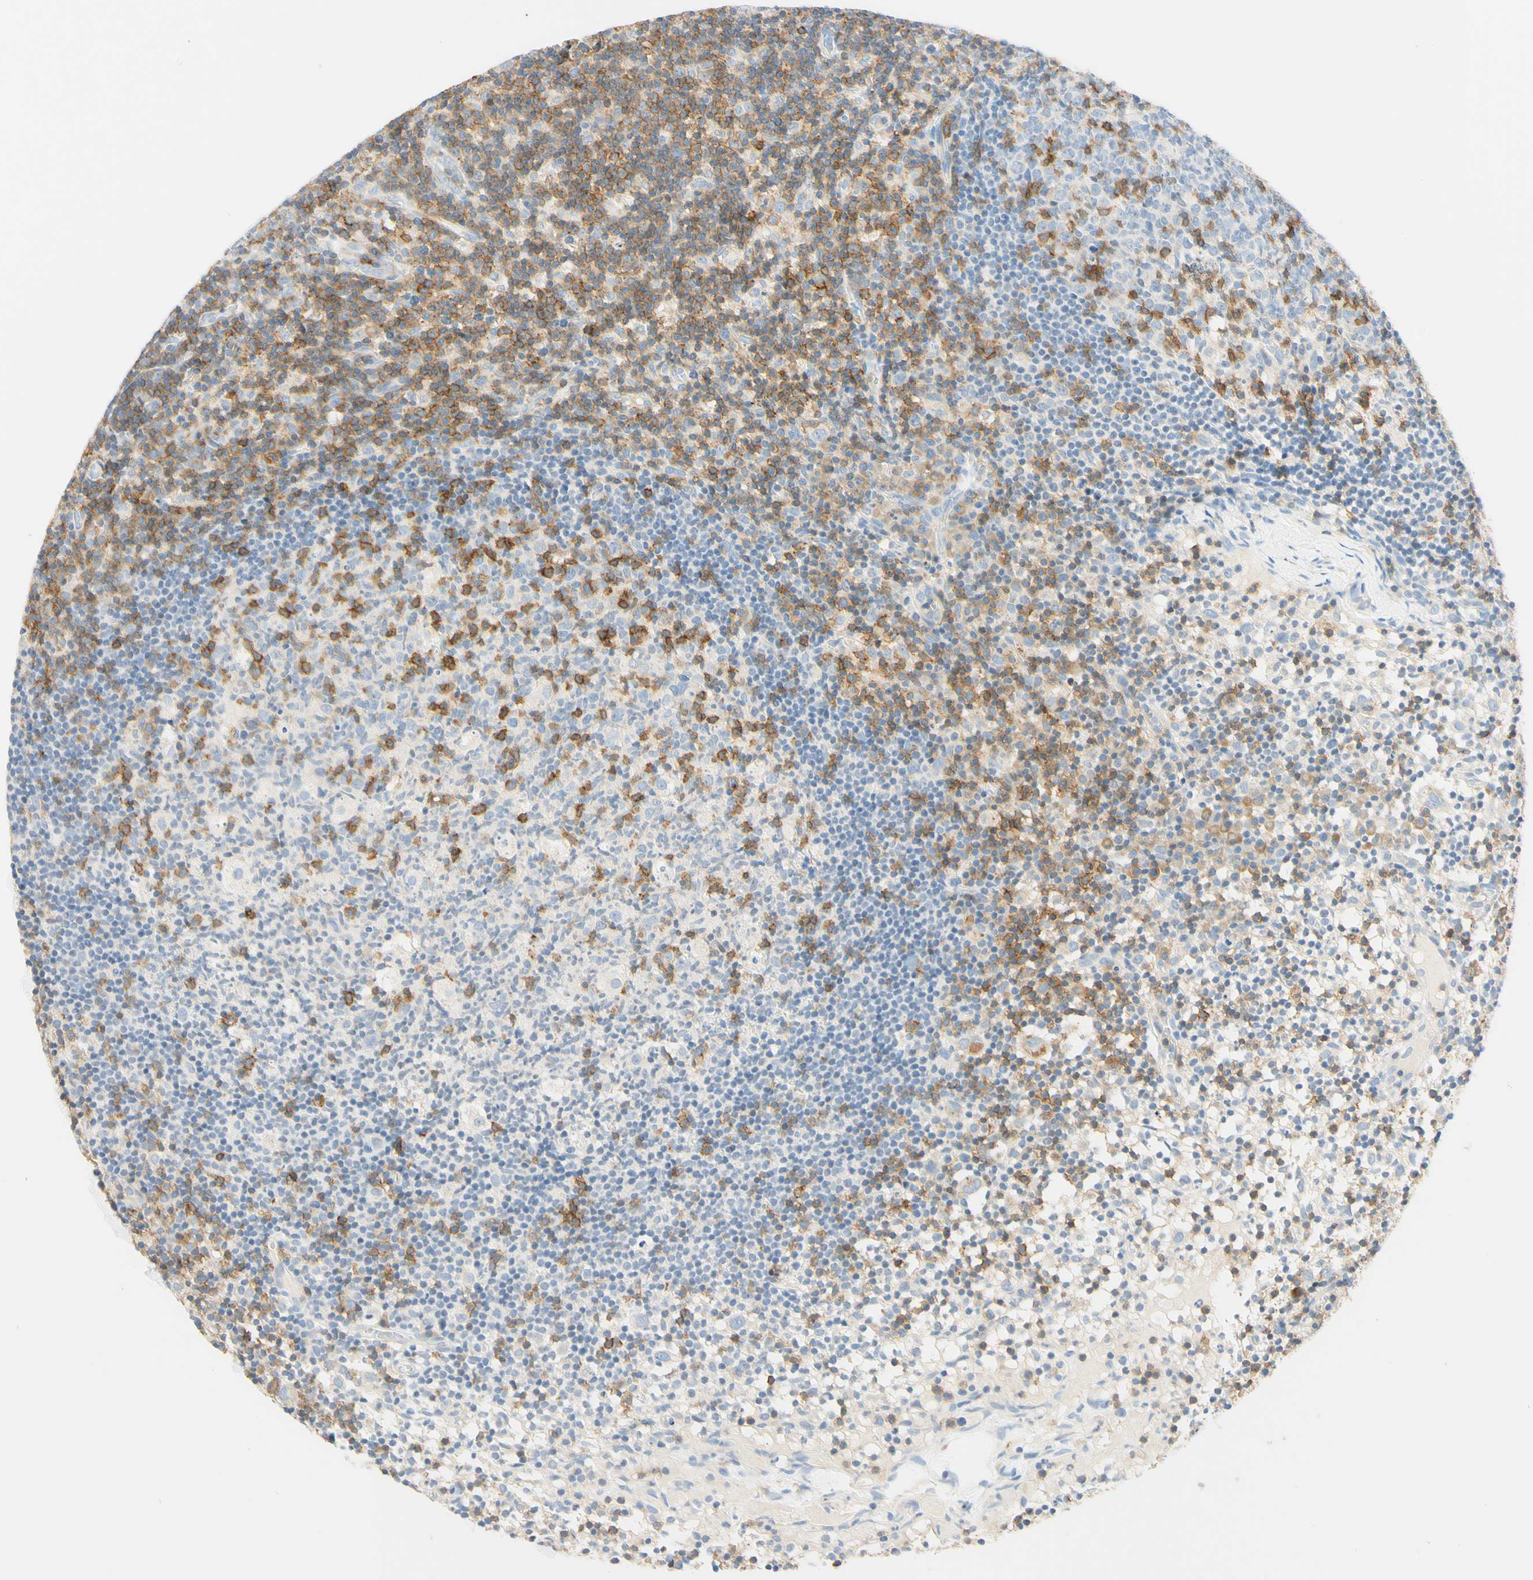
{"staining": {"intensity": "strong", "quantity": "<25%", "location": "cytoplasmic/membranous"}, "tissue": "lymph node", "cell_type": "Germinal center cells", "image_type": "normal", "snomed": [{"axis": "morphology", "description": "Normal tissue, NOS"}, {"axis": "morphology", "description": "Inflammation, NOS"}, {"axis": "topography", "description": "Lymph node"}], "caption": "Immunohistochemical staining of unremarkable human lymph node reveals medium levels of strong cytoplasmic/membranous expression in about <25% of germinal center cells.", "gene": "LAT", "patient": {"sex": "male", "age": 55}}